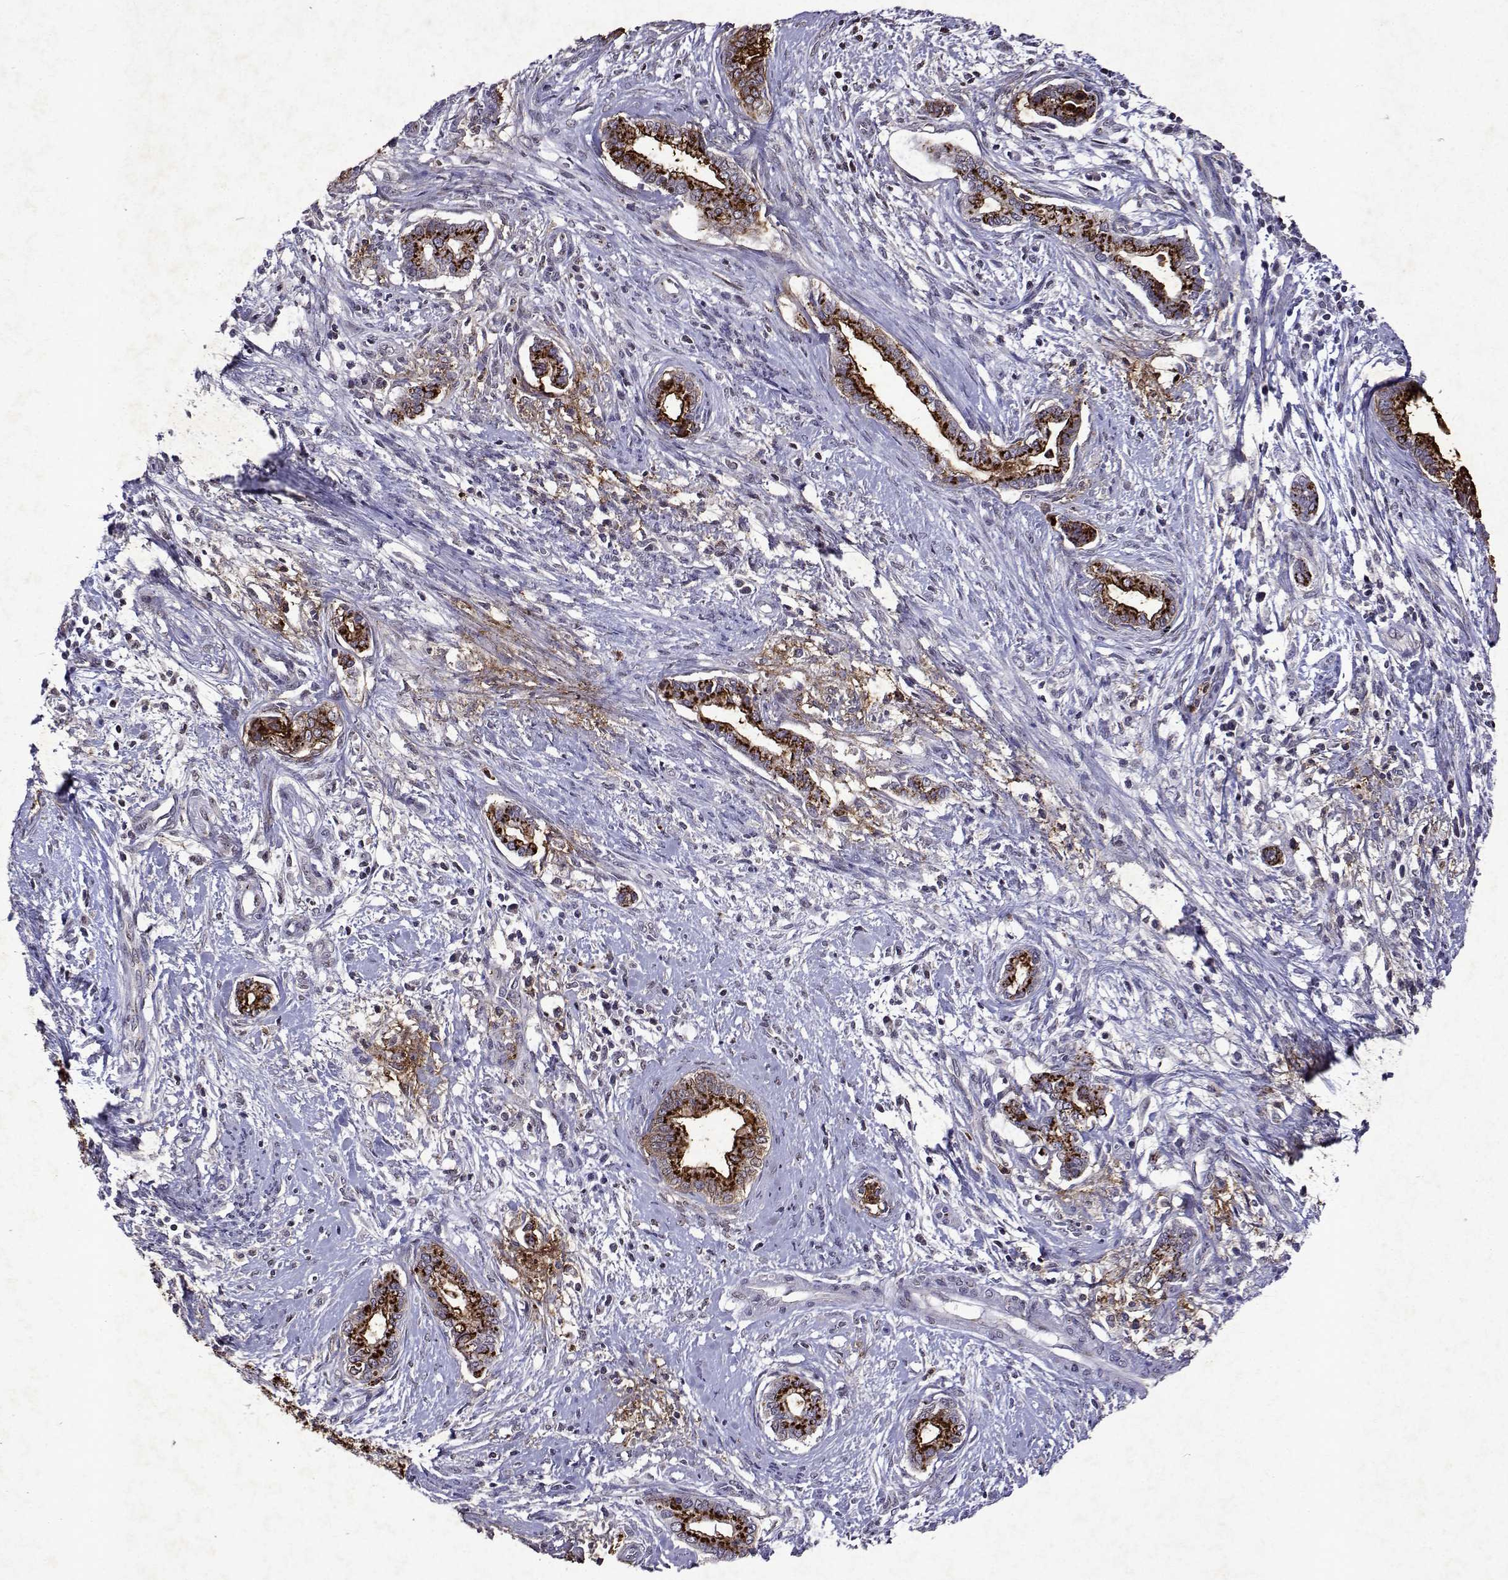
{"staining": {"intensity": "strong", "quantity": ">75%", "location": "cytoplasmic/membranous"}, "tissue": "cervical cancer", "cell_type": "Tumor cells", "image_type": "cancer", "snomed": [{"axis": "morphology", "description": "Adenocarcinoma, NOS"}, {"axis": "topography", "description": "Cervix"}], "caption": "An immunohistochemistry image of tumor tissue is shown. Protein staining in brown highlights strong cytoplasmic/membranous positivity in cervical cancer within tumor cells. (Stains: DAB in brown, nuclei in blue, Microscopy: brightfield microscopy at high magnification).", "gene": "DUSP28", "patient": {"sex": "female", "age": 62}}